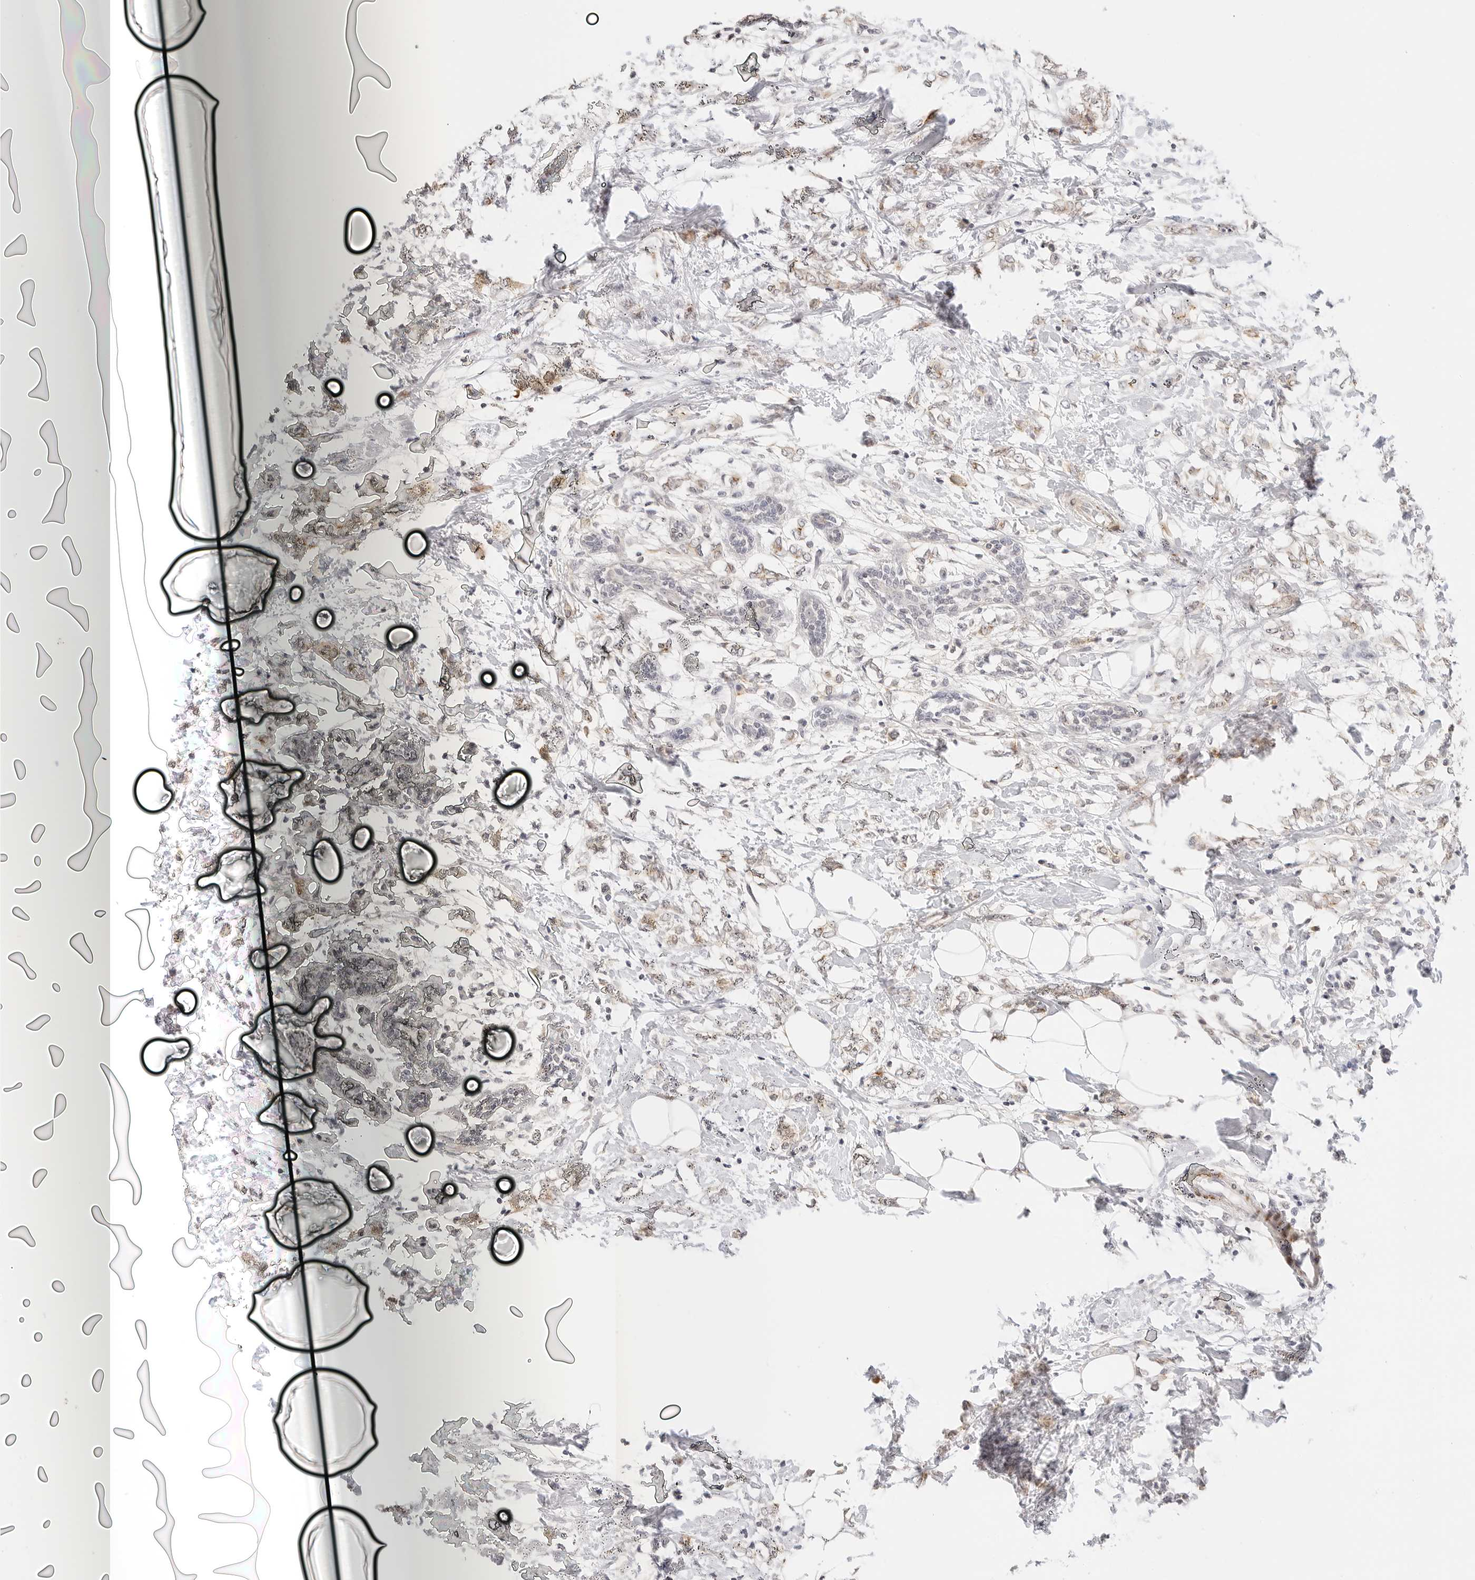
{"staining": {"intensity": "weak", "quantity": "25%-75%", "location": "cytoplasmic/membranous"}, "tissue": "breast cancer", "cell_type": "Tumor cells", "image_type": "cancer", "snomed": [{"axis": "morphology", "description": "Normal tissue, NOS"}, {"axis": "morphology", "description": "Lobular carcinoma"}, {"axis": "topography", "description": "Breast"}], "caption": "Protein positivity by IHC demonstrates weak cytoplasmic/membranous staining in about 25%-75% of tumor cells in breast cancer (lobular carcinoma). (DAB (3,3'-diaminobenzidine) IHC, brown staining for protein, blue staining for nuclei).", "gene": "PCDH19", "patient": {"sex": "female", "age": 47}}